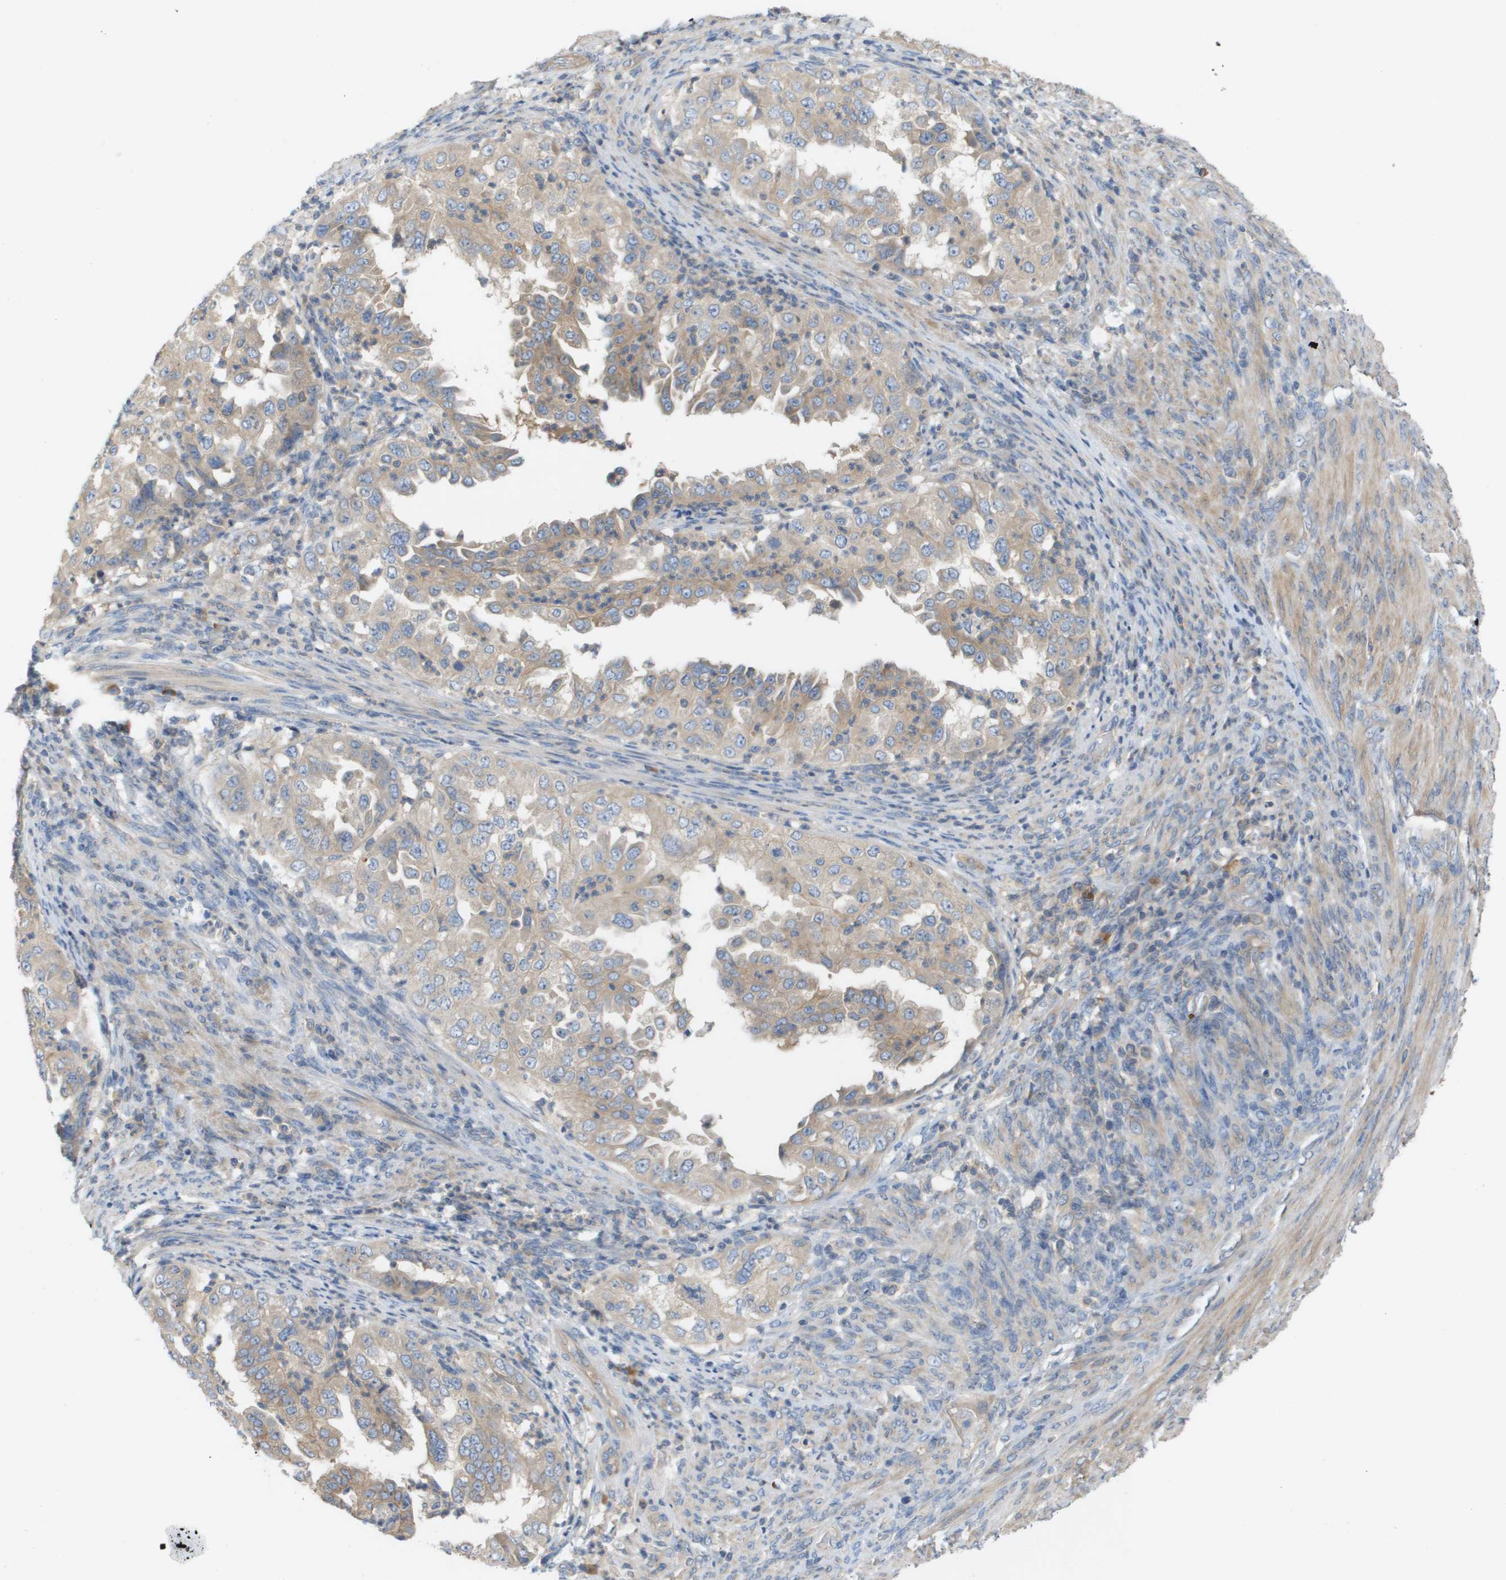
{"staining": {"intensity": "weak", "quantity": ">75%", "location": "cytoplasmic/membranous"}, "tissue": "endometrial cancer", "cell_type": "Tumor cells", "image_type": "cancer", "snomed": [{"axis": "morphology", "description": "Adenocarcinoma, NOS"}, {"axis": "topography", "description": "Endometrium"}], "caption": "Tumor cells display low levels of weak cytoplasmic/membranous expression in approximately >75% of cells in human endometrial cancer (adenocarcinoma).", "gene": "UBA5", "patient": {"sex": "female", "age": 85}}